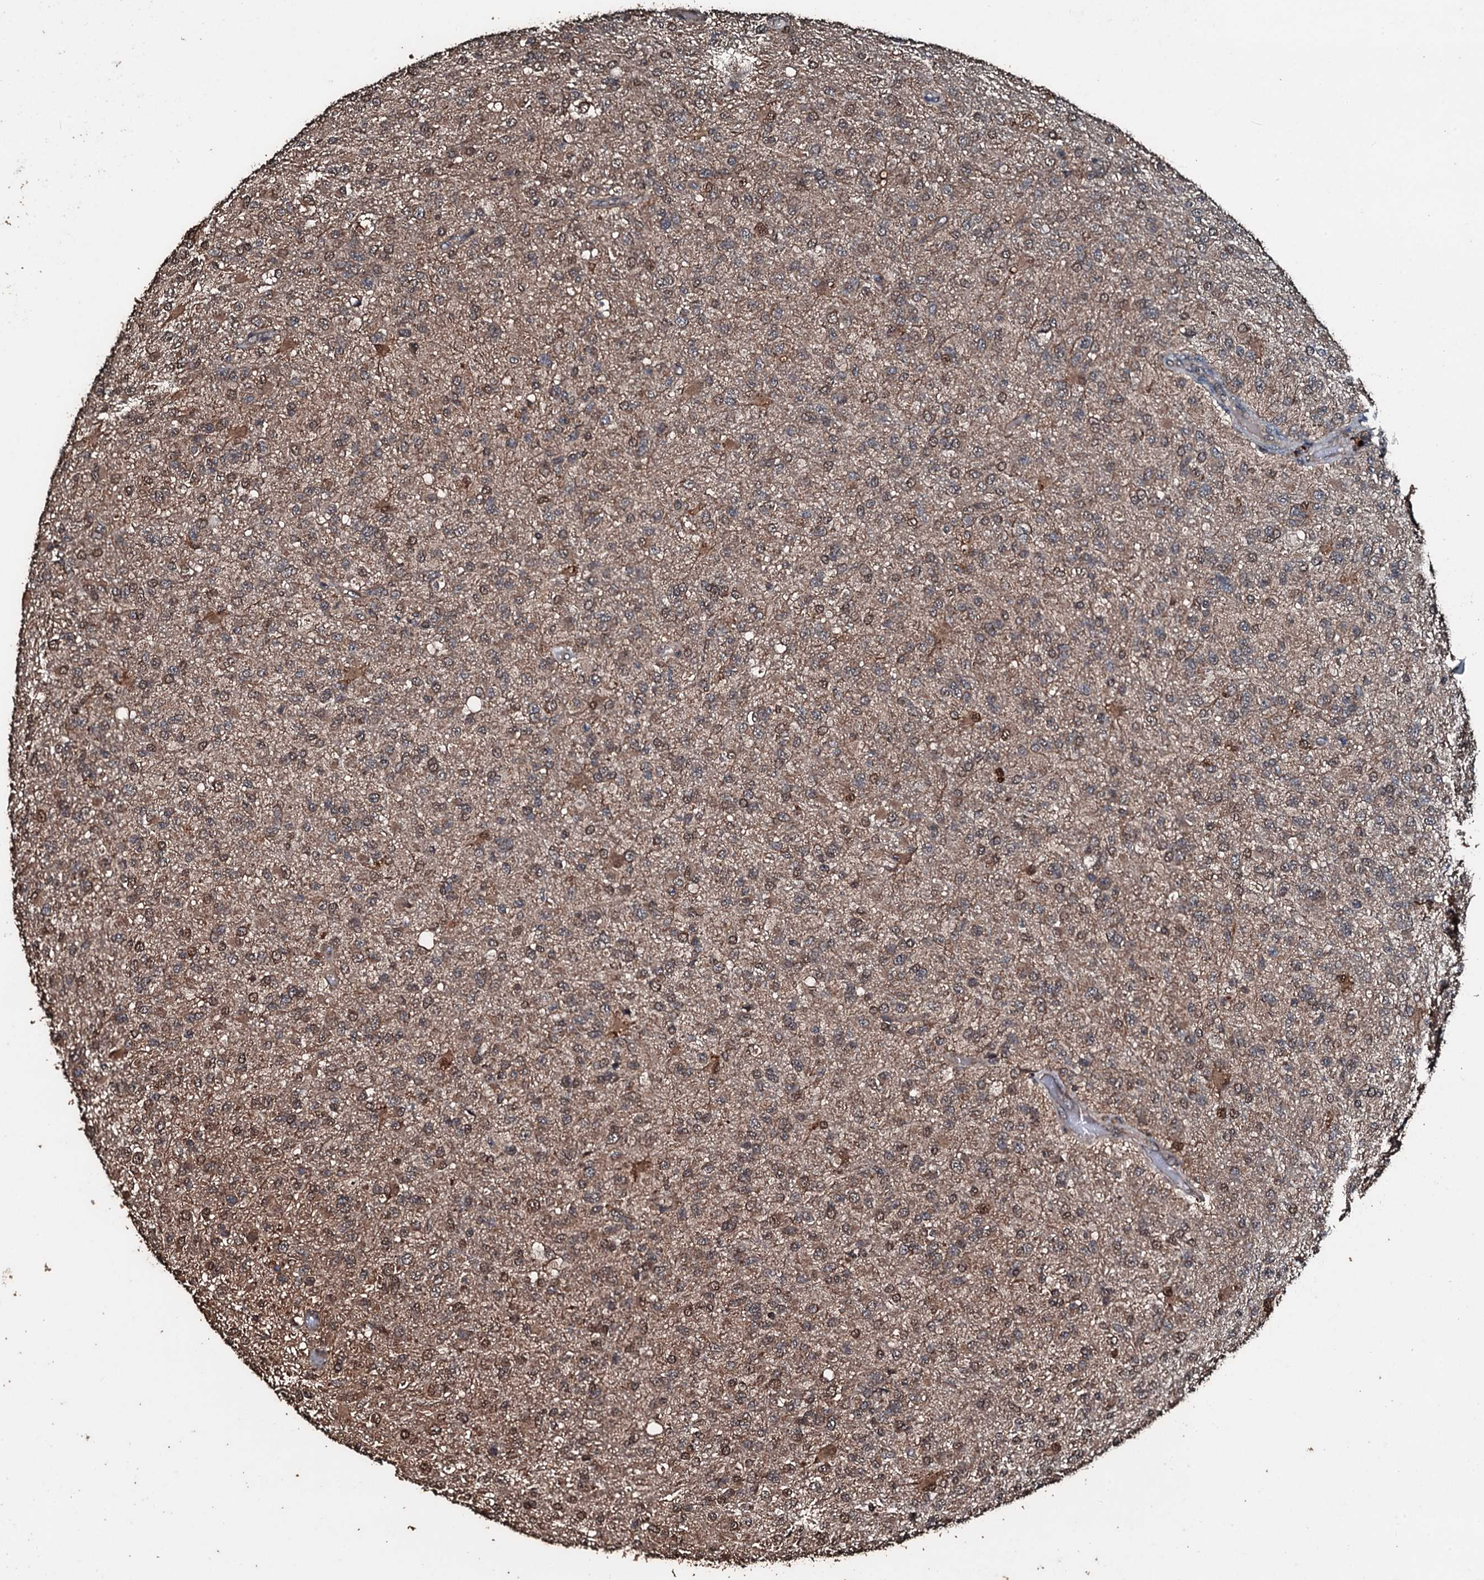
{"staining": {"intensity": "moderate", "quantity": "25%-75%", "location": "cytoplasmic/membranous,nuclear"}, "tissue": "glioma", "cell_type": "Tumor cells", "image_type": "cancer", "snomed": [{"axis": "morphology", "description": "Glioma, malignant, High grade"}, {"axis": "topography", "description": "Brain"}], "caption": "Protein expression by immunohistochemistry shows moderate cytoplasmic/membranous and nuclear positivity in approximately 25%-75% of tumor cells in malignant glioma (high-grade). (Brightfield microscopy of DAB IHC at high magnification).", "gene": "FAAP24", "patient": {"sex": "female", "age": 74}}